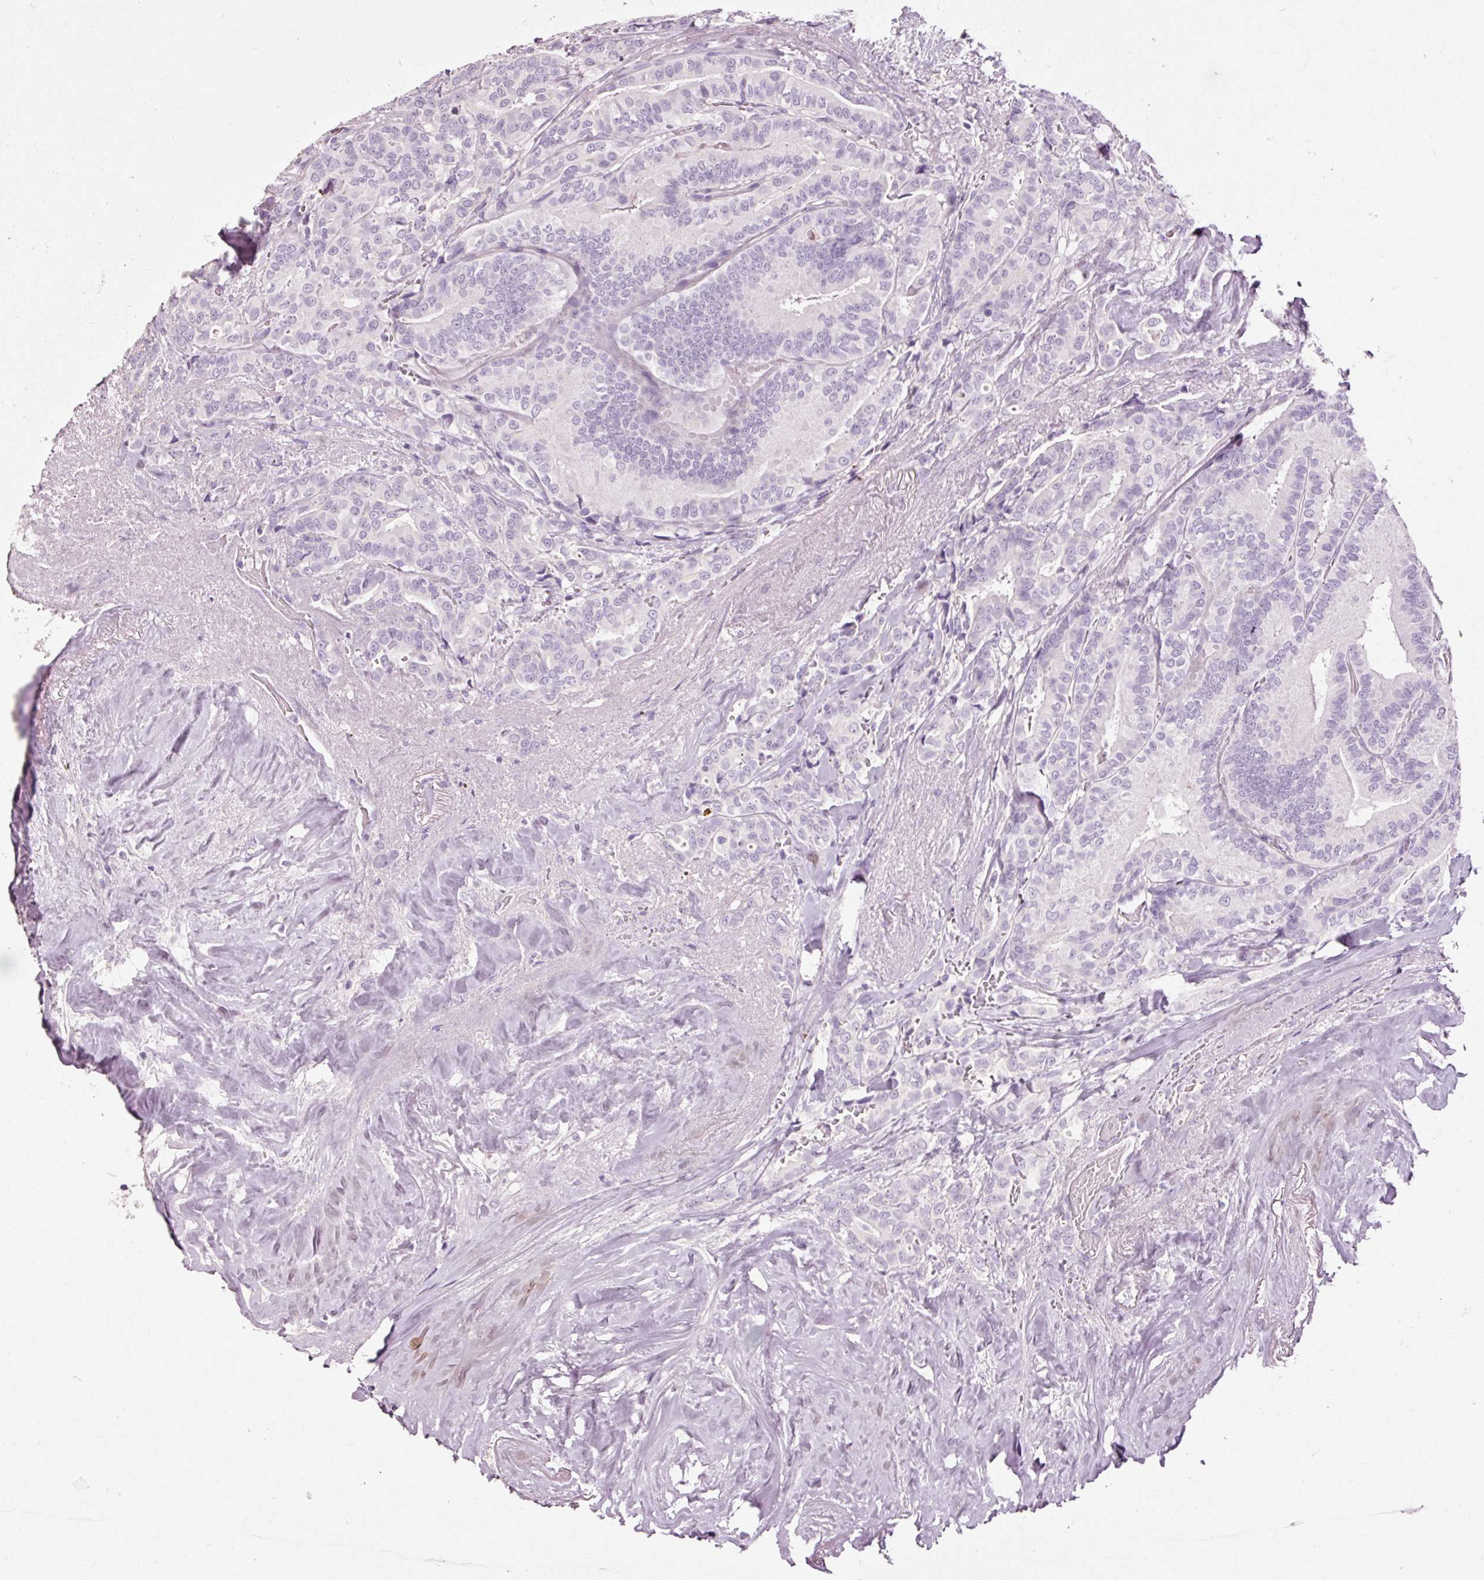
{"staining": {"intensity": "negative", "quantity": "none", "location": "none"}, "tissue": "thyroid cancer", "cell_type": "Tumor cells", "image_type": "cancer", "snomed": [{"axis": "morphology", "description": "Papillary adenocarcinoma, NOS"}, {"axis": "topography", "description": "Thyroid gland"}], "caption": "The photomicrograph demonstrates no staining of tumor cells in thyroid cancer (papillary adenocarcinoma).", "gene": "MUC5AC", "patient": {"sex": "male", "age": 61}}